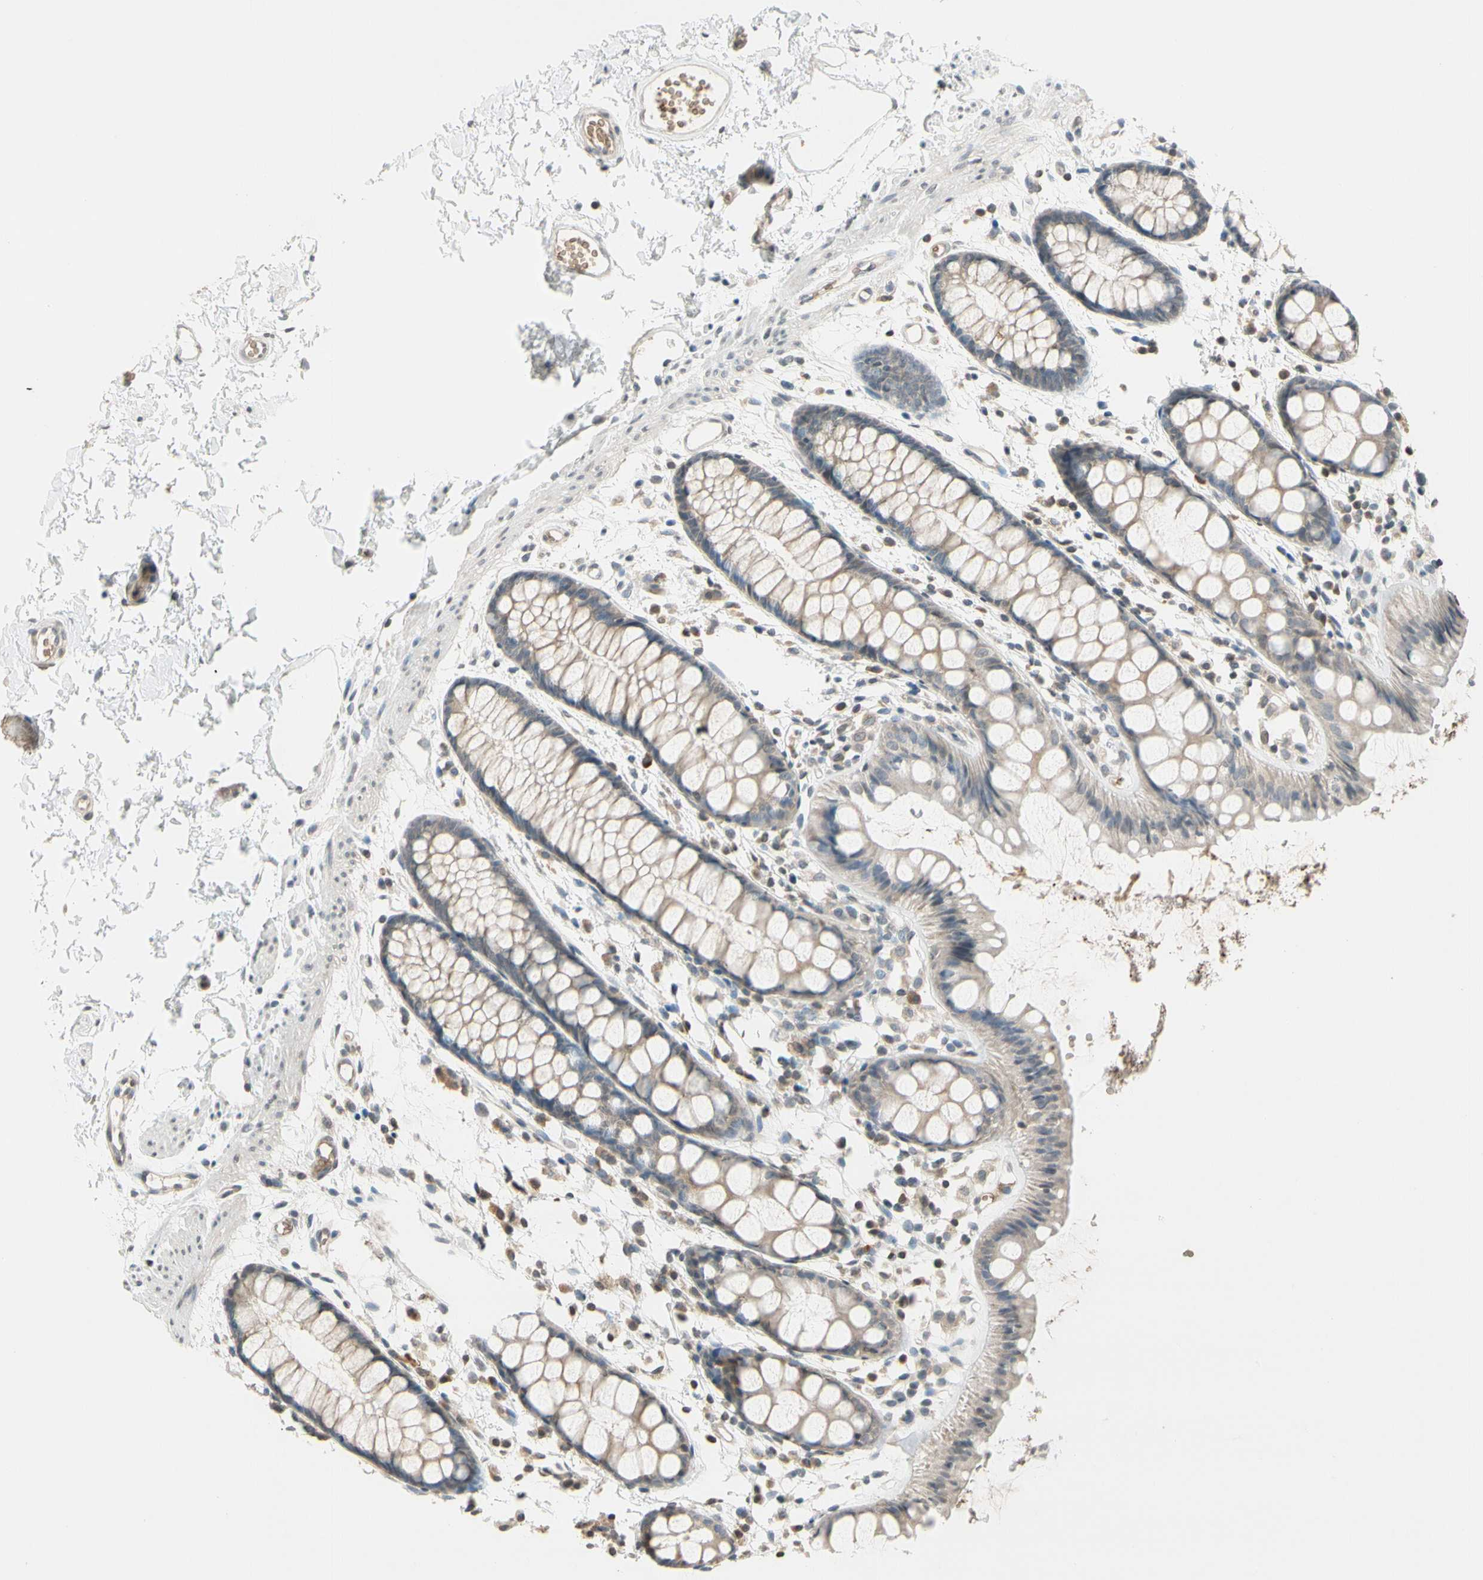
{"staining": {"intensity": "weak", "quantity": ">75%", "location": "cytoplasmic/membranous"}, "tissue": "rectum", "cell_type": "Glandular cells", "image_type": "normal", "snomed": [{"axis": "morphology", "description": "Normal tissue, NOS"}, {"axis": "topography", "description": "Rectum"}], "caption": "Immunohistochemistry of unremarkable human rectum demonstrates low levels of weak cytoplasmic/membranous staining in about >75% of glandular cells. (brown staining indicates protein expression, while blue staining denotes nuclei).", "gene": "GYPC", "patient": {"sex": "female", "age": 66}}